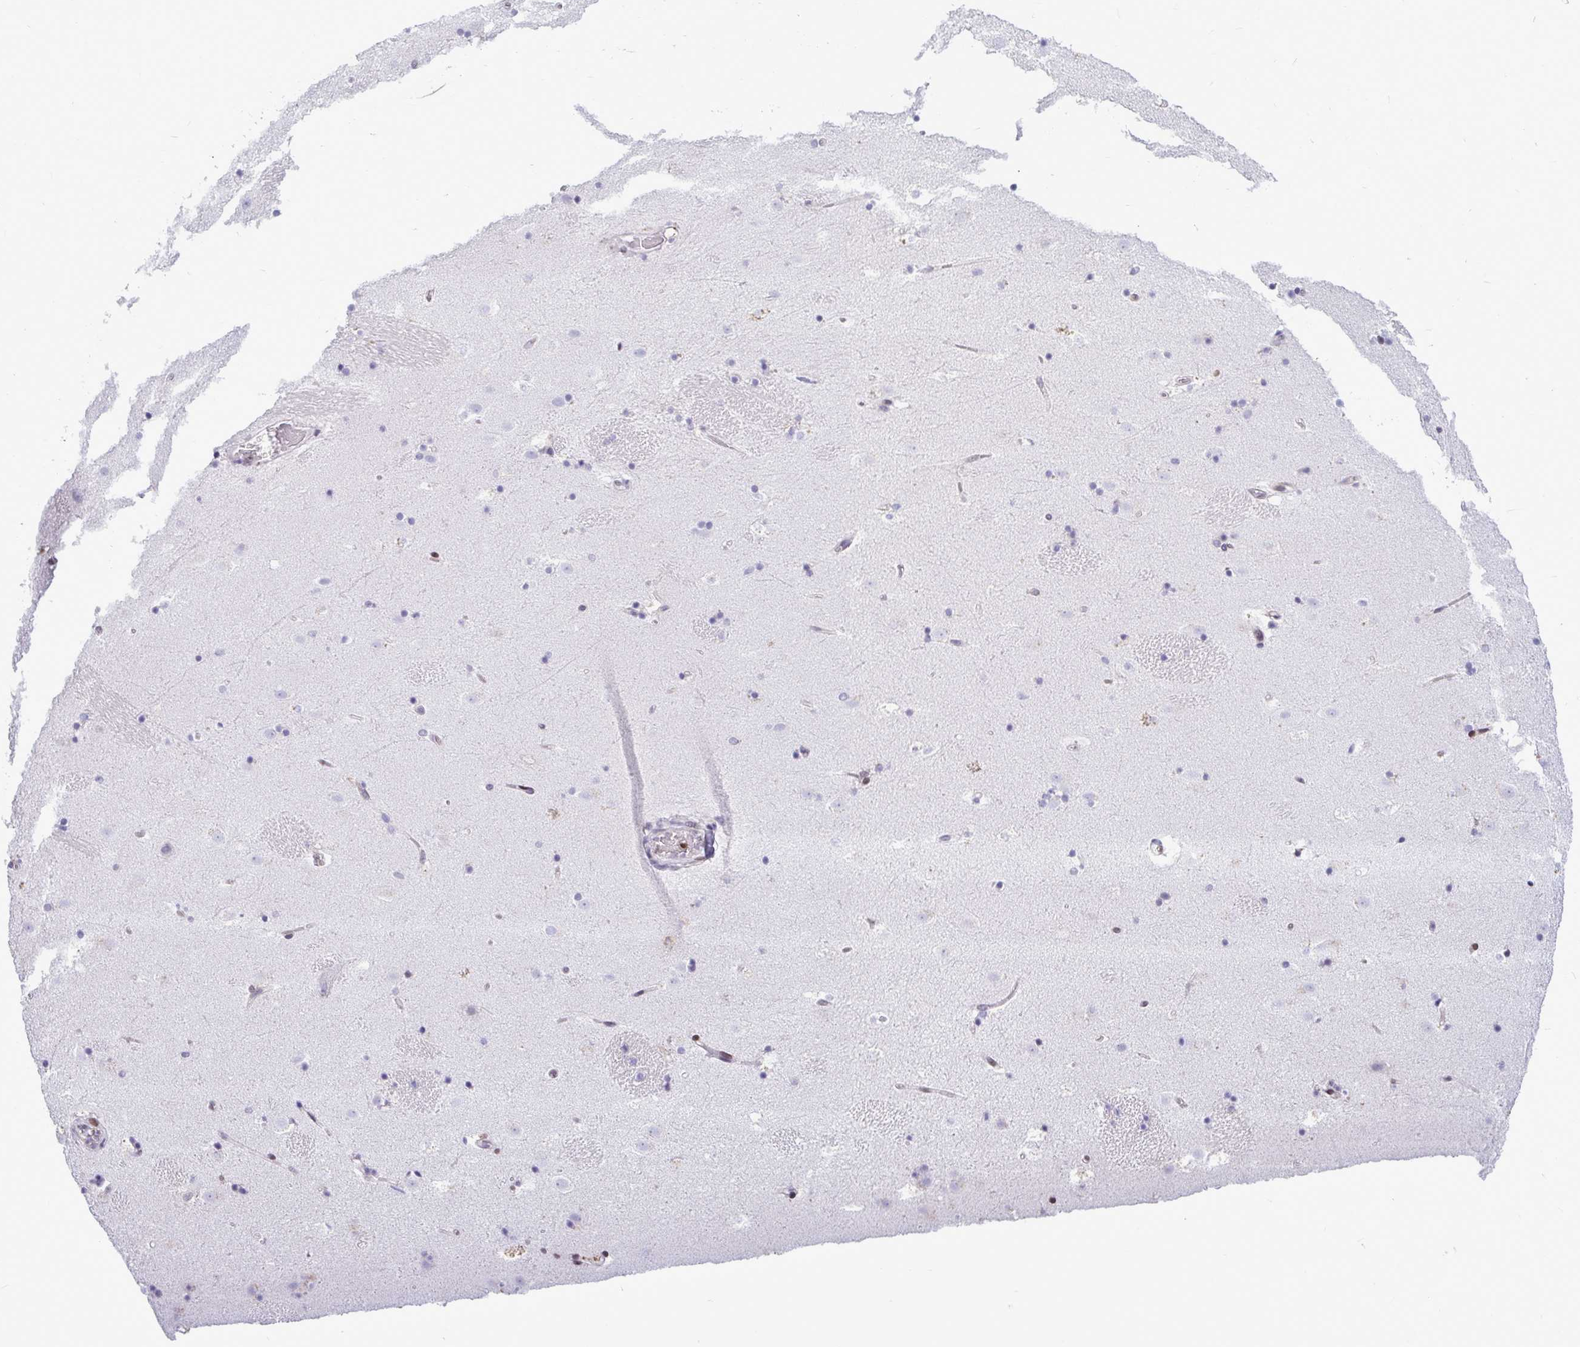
{"staining": {"intensity": "negative", "quantity": "none", "location": "none"}, "tissue": "caudate", "cell_type": "Glial cells", "image_type": "normal", "snomed": [{"axis": "morphology", "description": "Normal tissue, NOS"}, {"axis": "topography", "description": "Lateral ventricle wall"}], "caption": "Glial cells show no significant staining in benign caudate.", "gene": "HMGB2", "patient": {"sex": "male", "age": 37}}